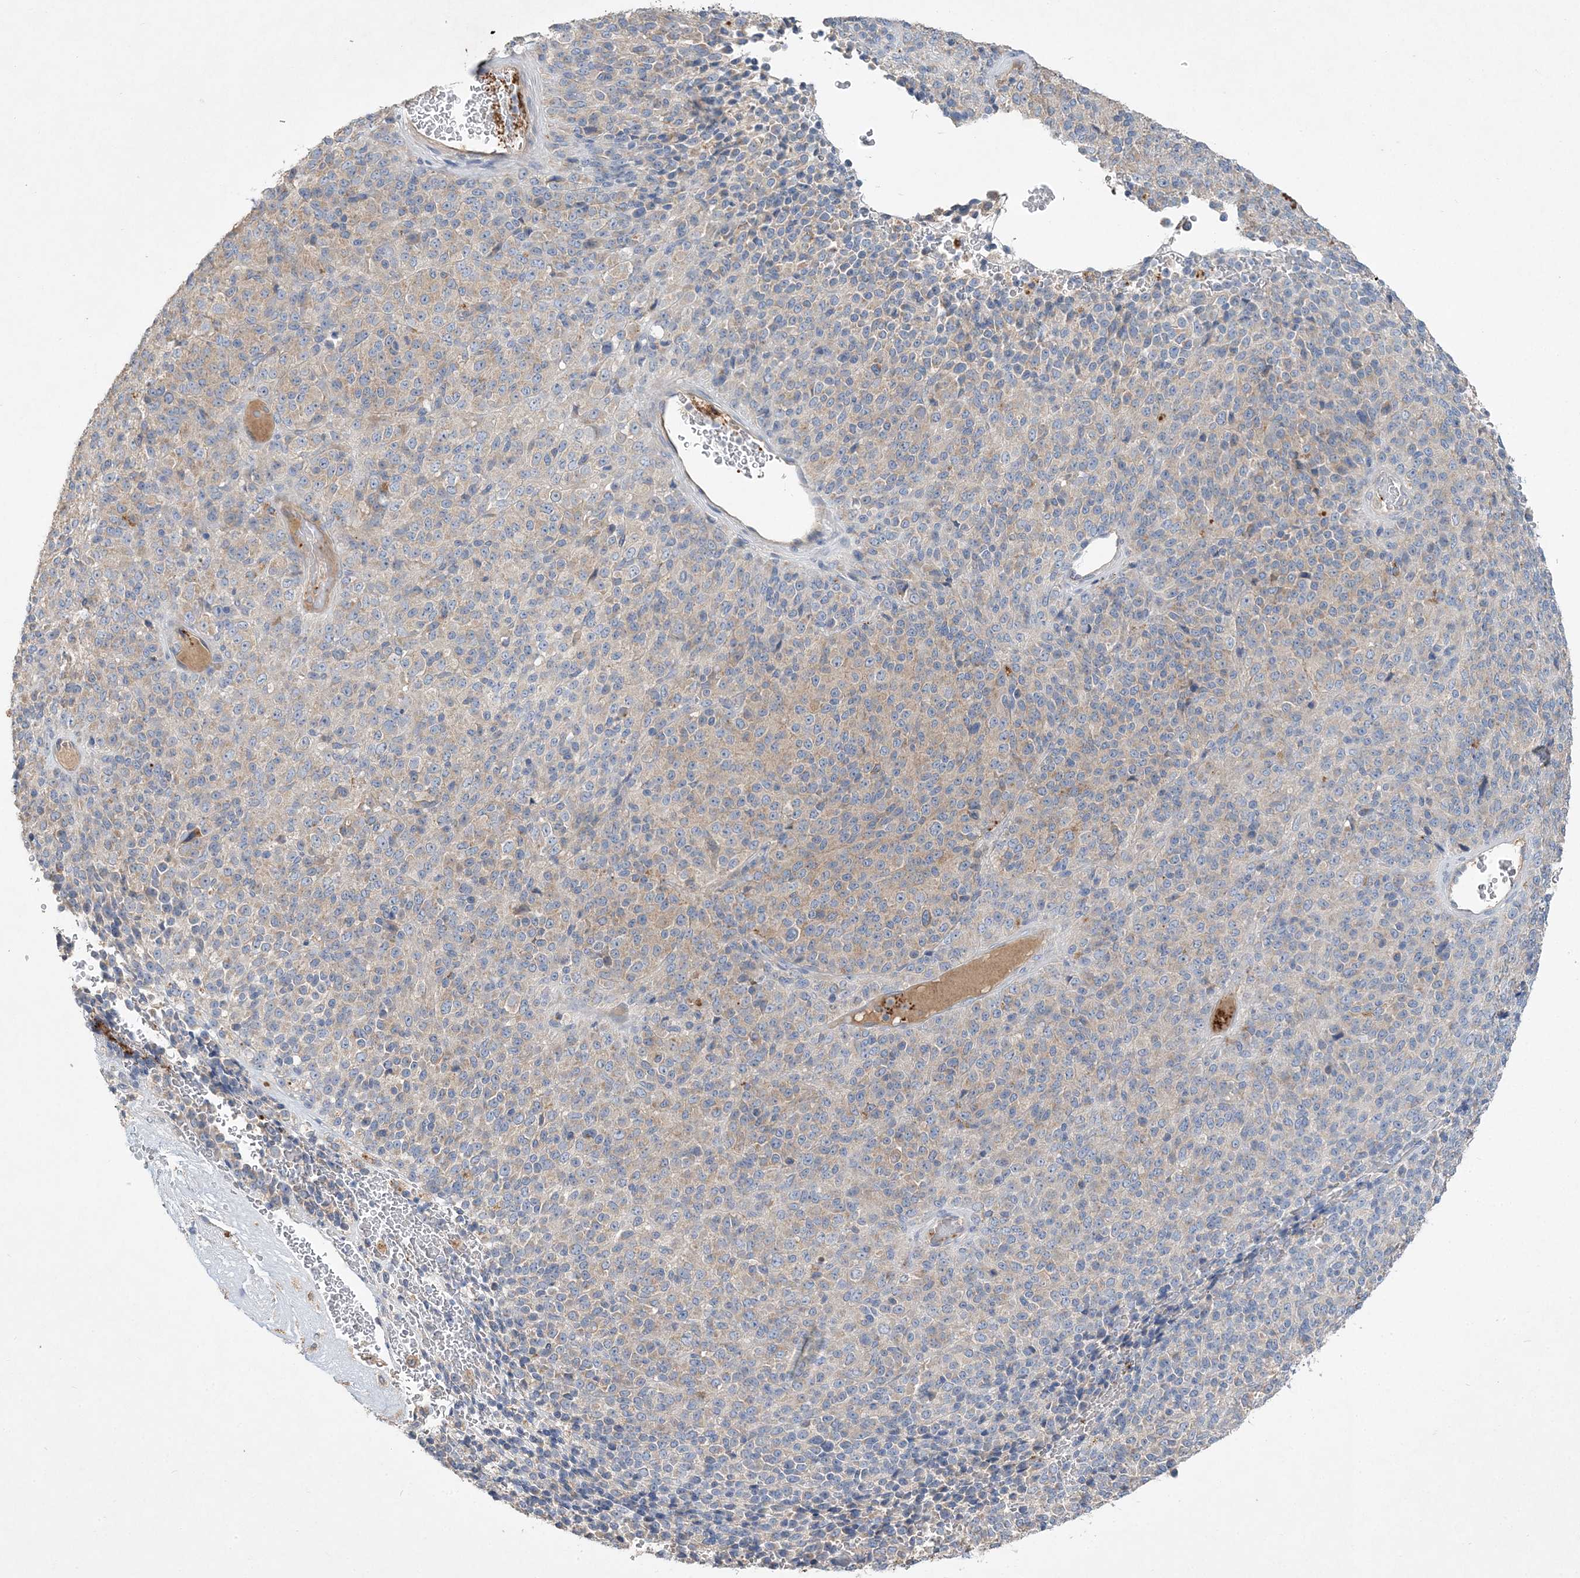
{"staining": {"intensity": "negative", "quantity": "none", "location": "none"}, "tissue": "melanoma", "cell_type": "Tumor cells", "image_type": "cancer", "snomed": [{"axis": "morphology", "description": "Malignant melanoma, Metastatic site"}, {"axis": "topography", "description": "Brain"}], "caption": "The histopathology image reveals no significant positivity in tumor cells of melanoma.", "gene": "ADCK2", "patient": {"sex": "female", "age": 56}}